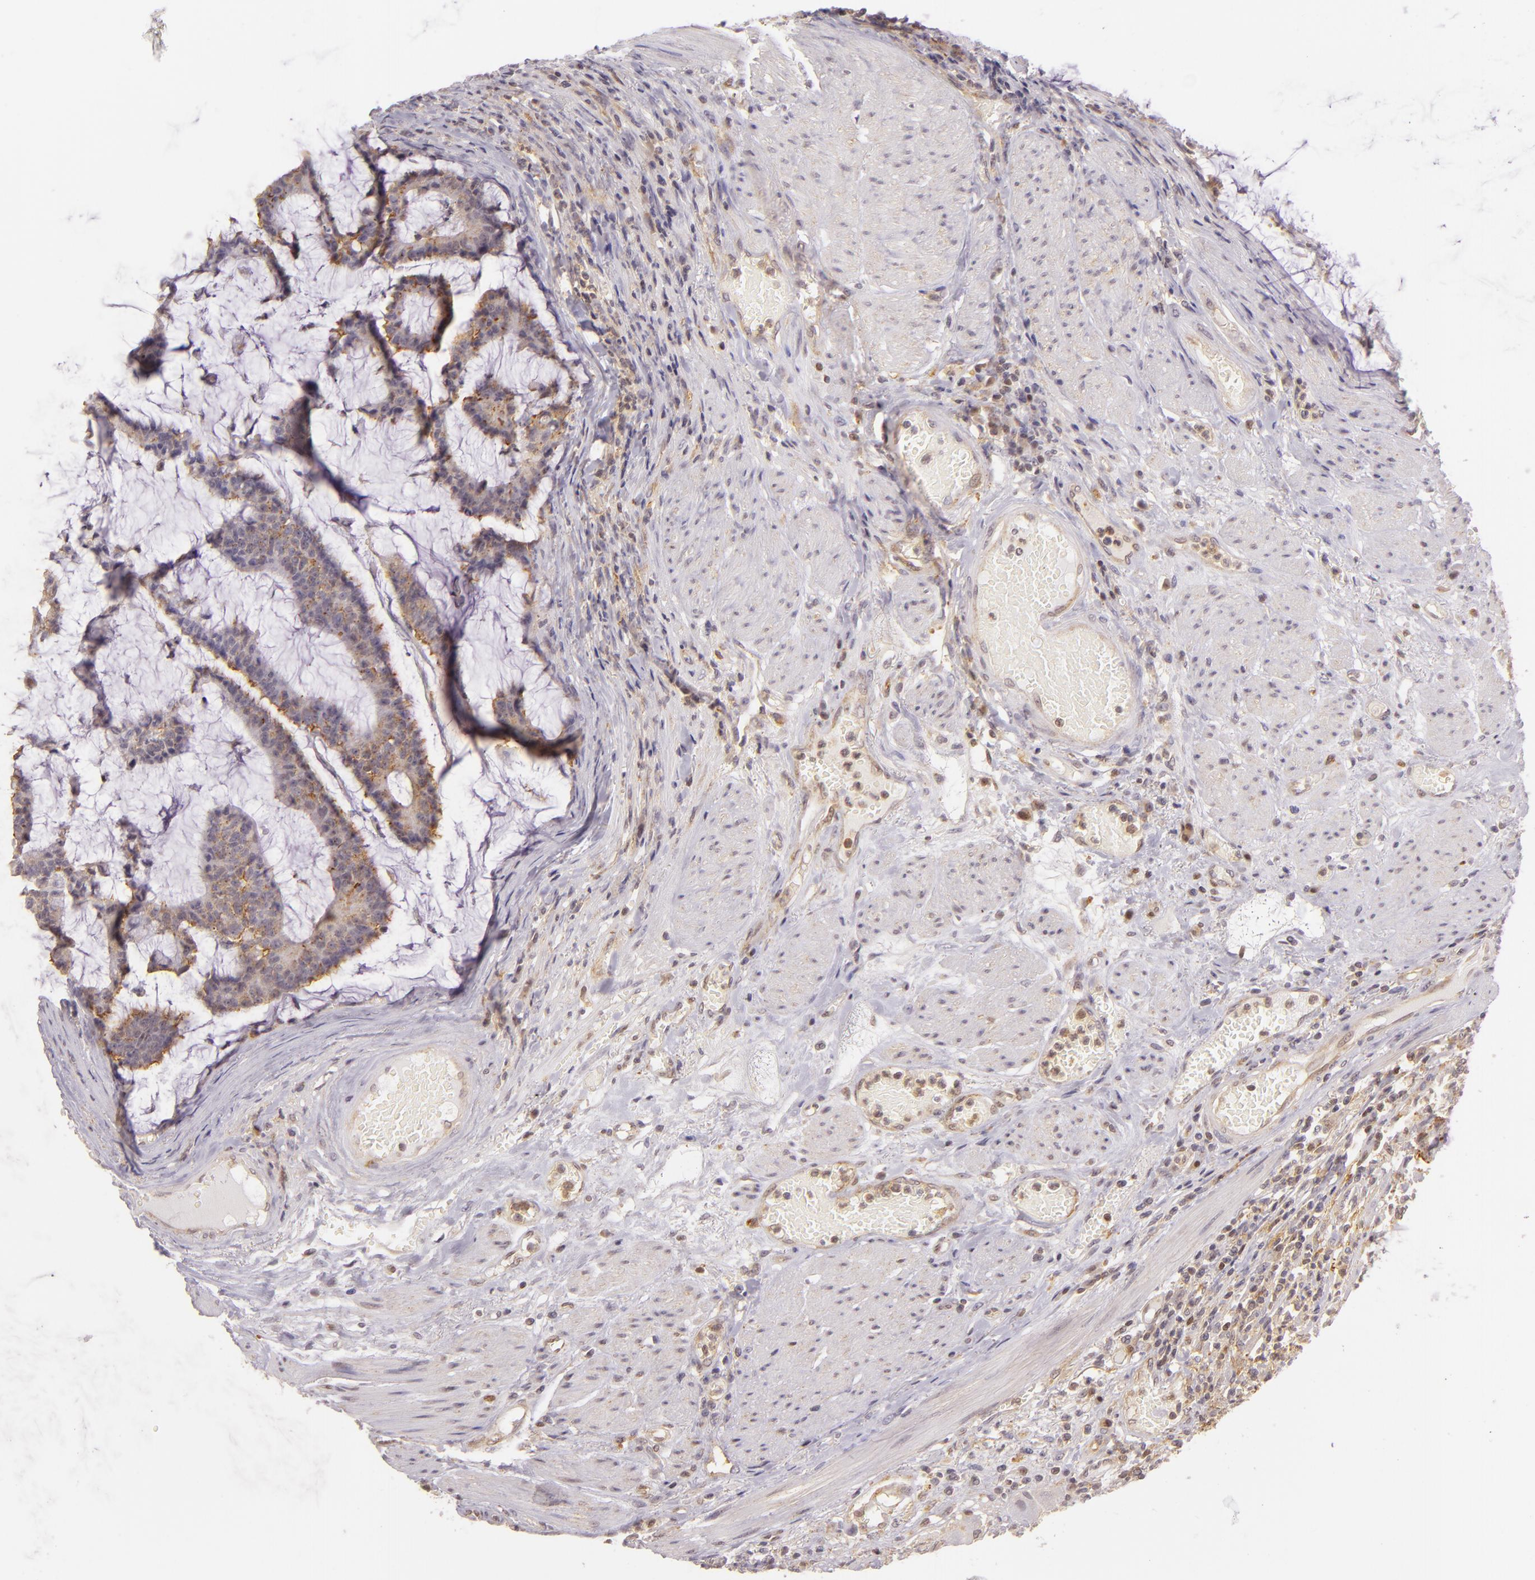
{"staining": {"intensity": "moderate", "quantity": "25%-75%", "location": "cytoplasmic/membranous,nuclear"}, "tissue": "colorectal cancer", "cell_type": "Tumor cells", "image_type": "cancer", "snomed": [{"axis": "morphology", "description": "Adenocarcinoma, NOS"}, {"axis": "topography", "description": "Colon"}], "caption": "Immunohistochemistry histopathology image of neoplastic tissue: human colorectal cancer stained using immunohistochemistry demonstrates medium levels of moderate protein expression localized specifically in the cytoplasmic/membranous and nuclear of tumor cells, appearing as a cytoplasmic/membranous and nuclear brown color.", "gene": "IMPDH1", "patient": {"sex": "female", "age": 84}}